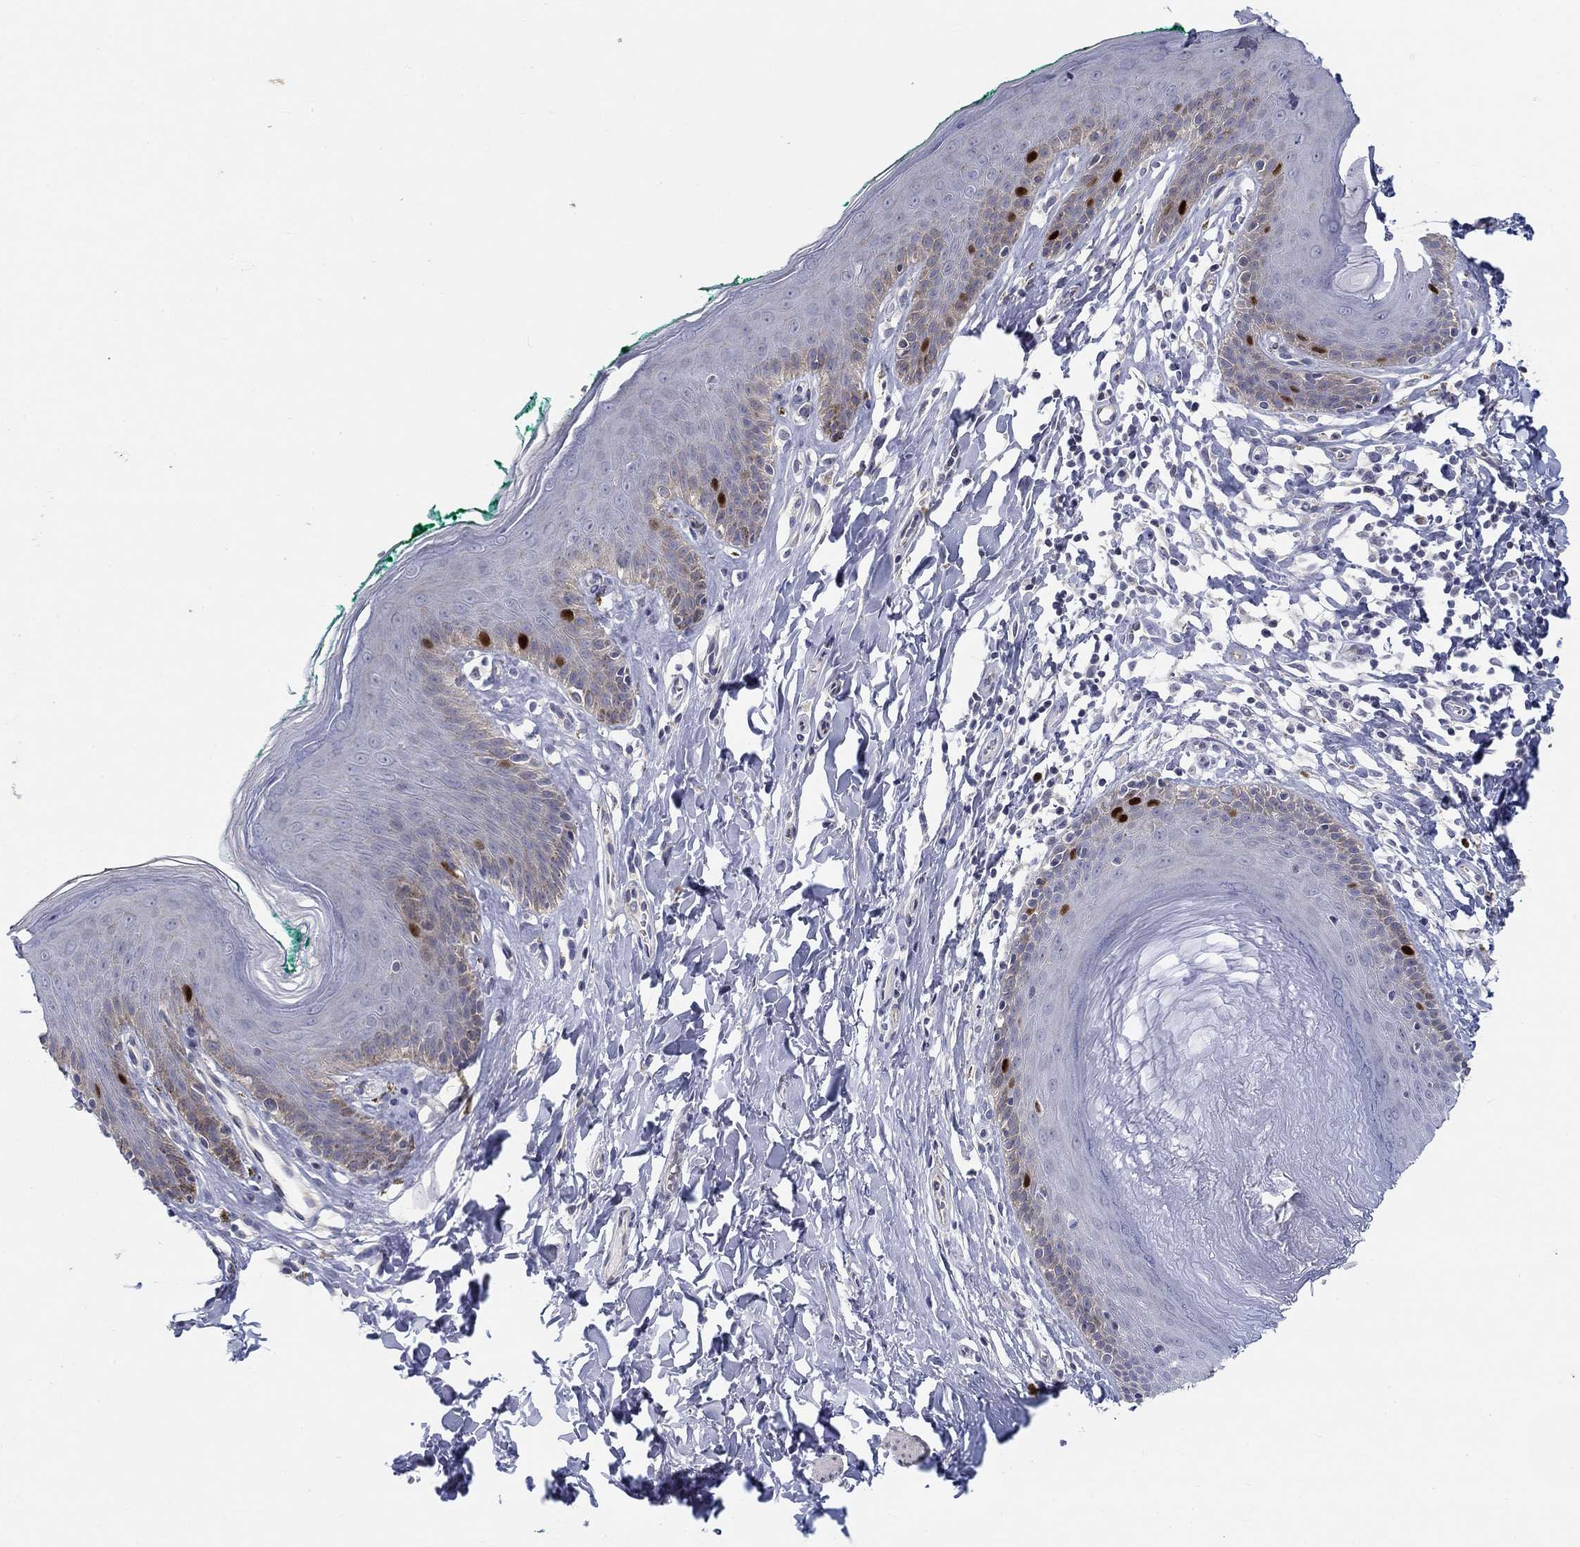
{"staining": {"intensity": "strong", "quantity": "<25%", "location": "nuclear"}, "tissue": "skin", "cell_type": "Epidermal cells", "image_type": "normal", "snomed": [{"axis": "morphology", "description": "Normal tissue, NOS"}, {"axis": "topography", "description": "Vulva"}], "caption": "About <25% of epidermal cells in benign human skin reveal strong nuclear protein positivity as visualized by brown immunohistochemical staining.", "gene": "PRC1", "patient": {"sex": "female", "age": 66}}